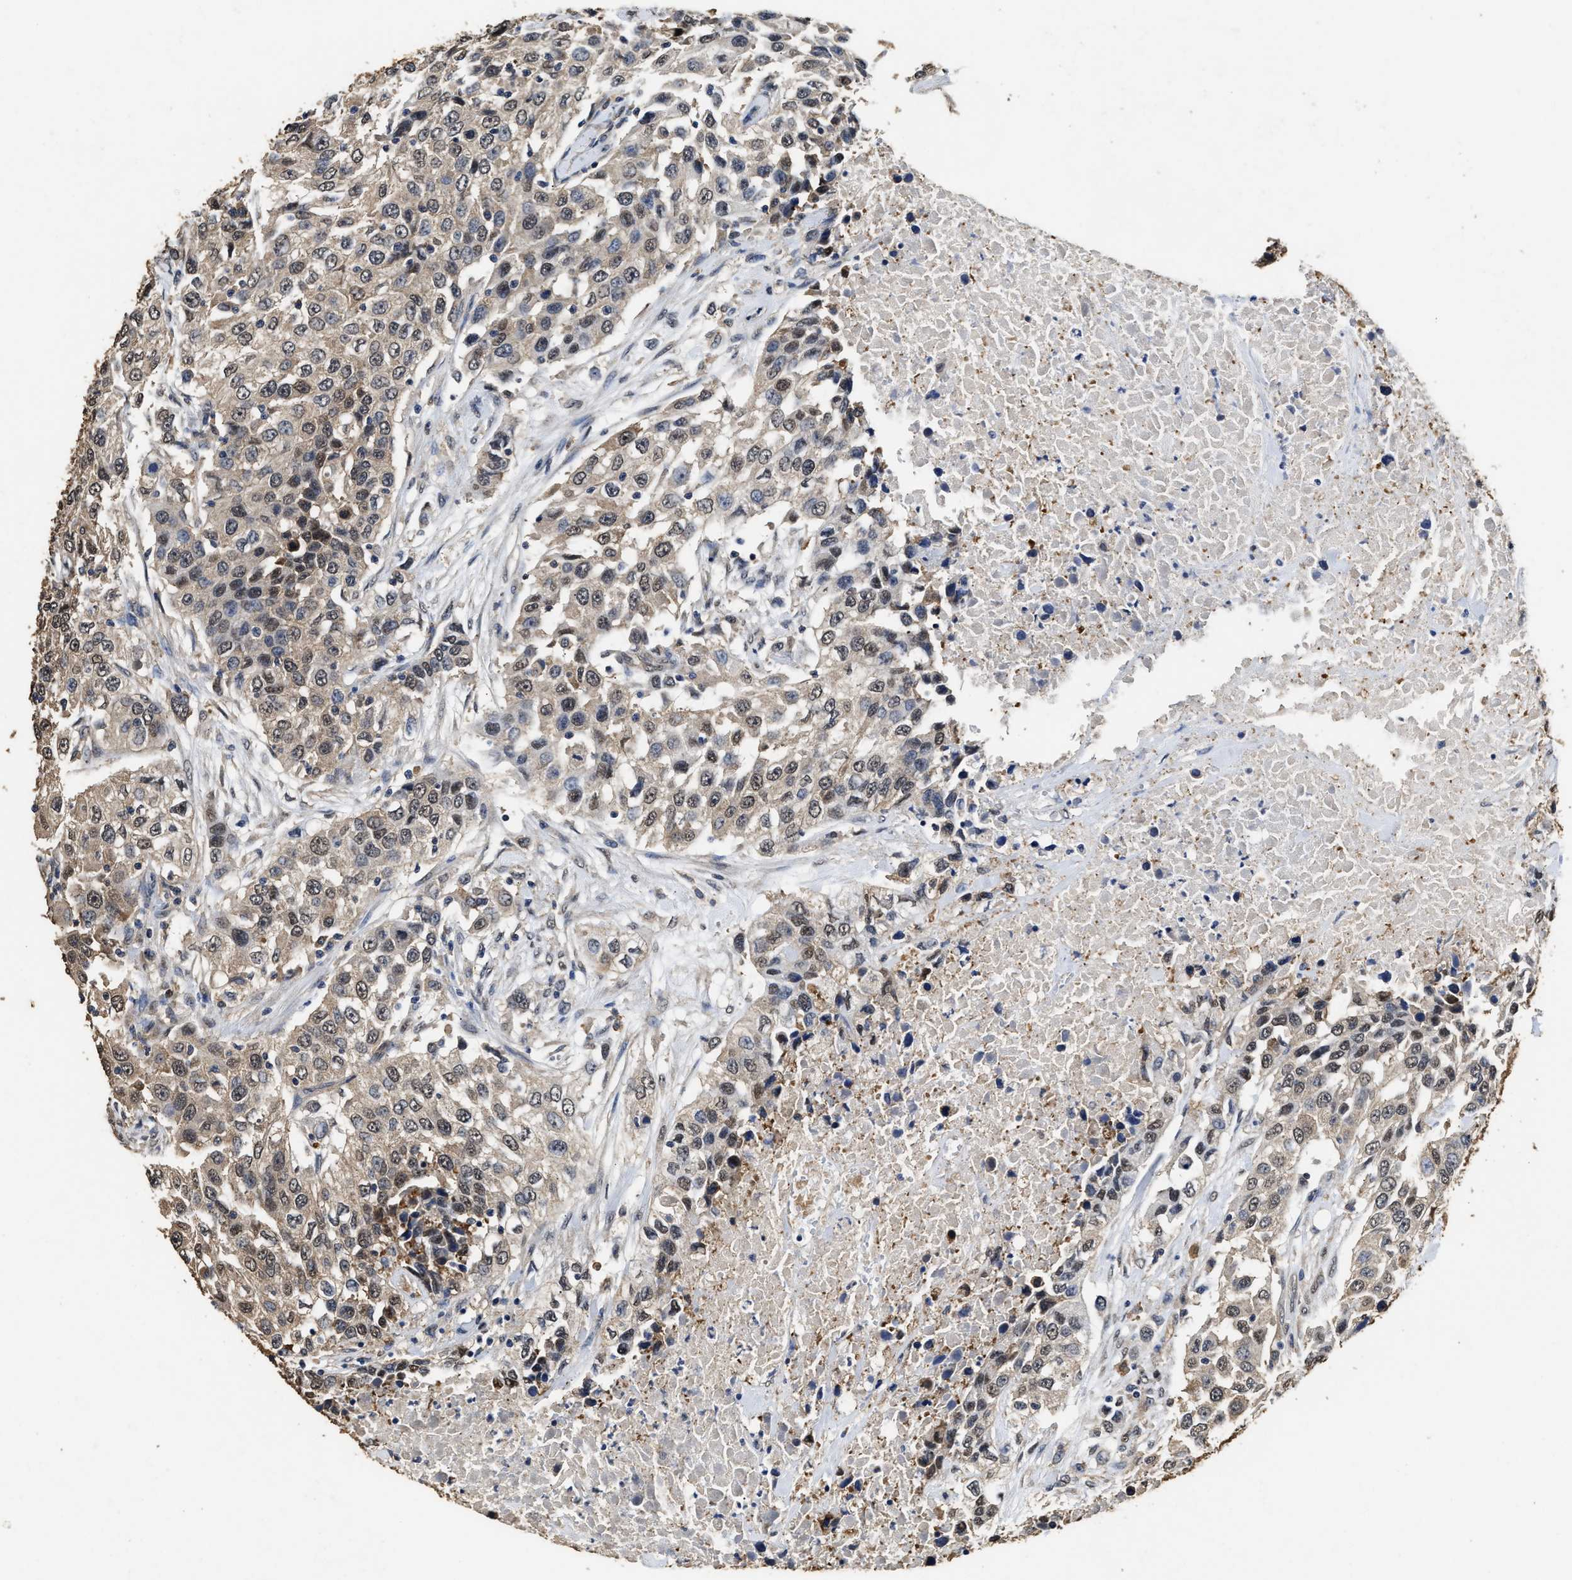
{"staining": {"intensity": "weak", "quantity": ">75%", "location": "cytoplasmic/membranous,nuclear"}, "tissue": "urothelial cancer", "cell_type": "Tumor cells", "image_type": "cancer", "snomed": [{"axis": "morphology", "description": "Urothelial carcinoma, High grade"}, {"axis": "topography", "description": "Urinary bladder"}], "caption": "This photomicrograph displays immunohistochemistry (IHC) staining of urothelial cancer, with low weak cytoplasmic/membranous and nuclear positivity in approximately >75% of tumor cells.", "gene": "YWHAE", "patient": {"sex": "female", "age": 80}}